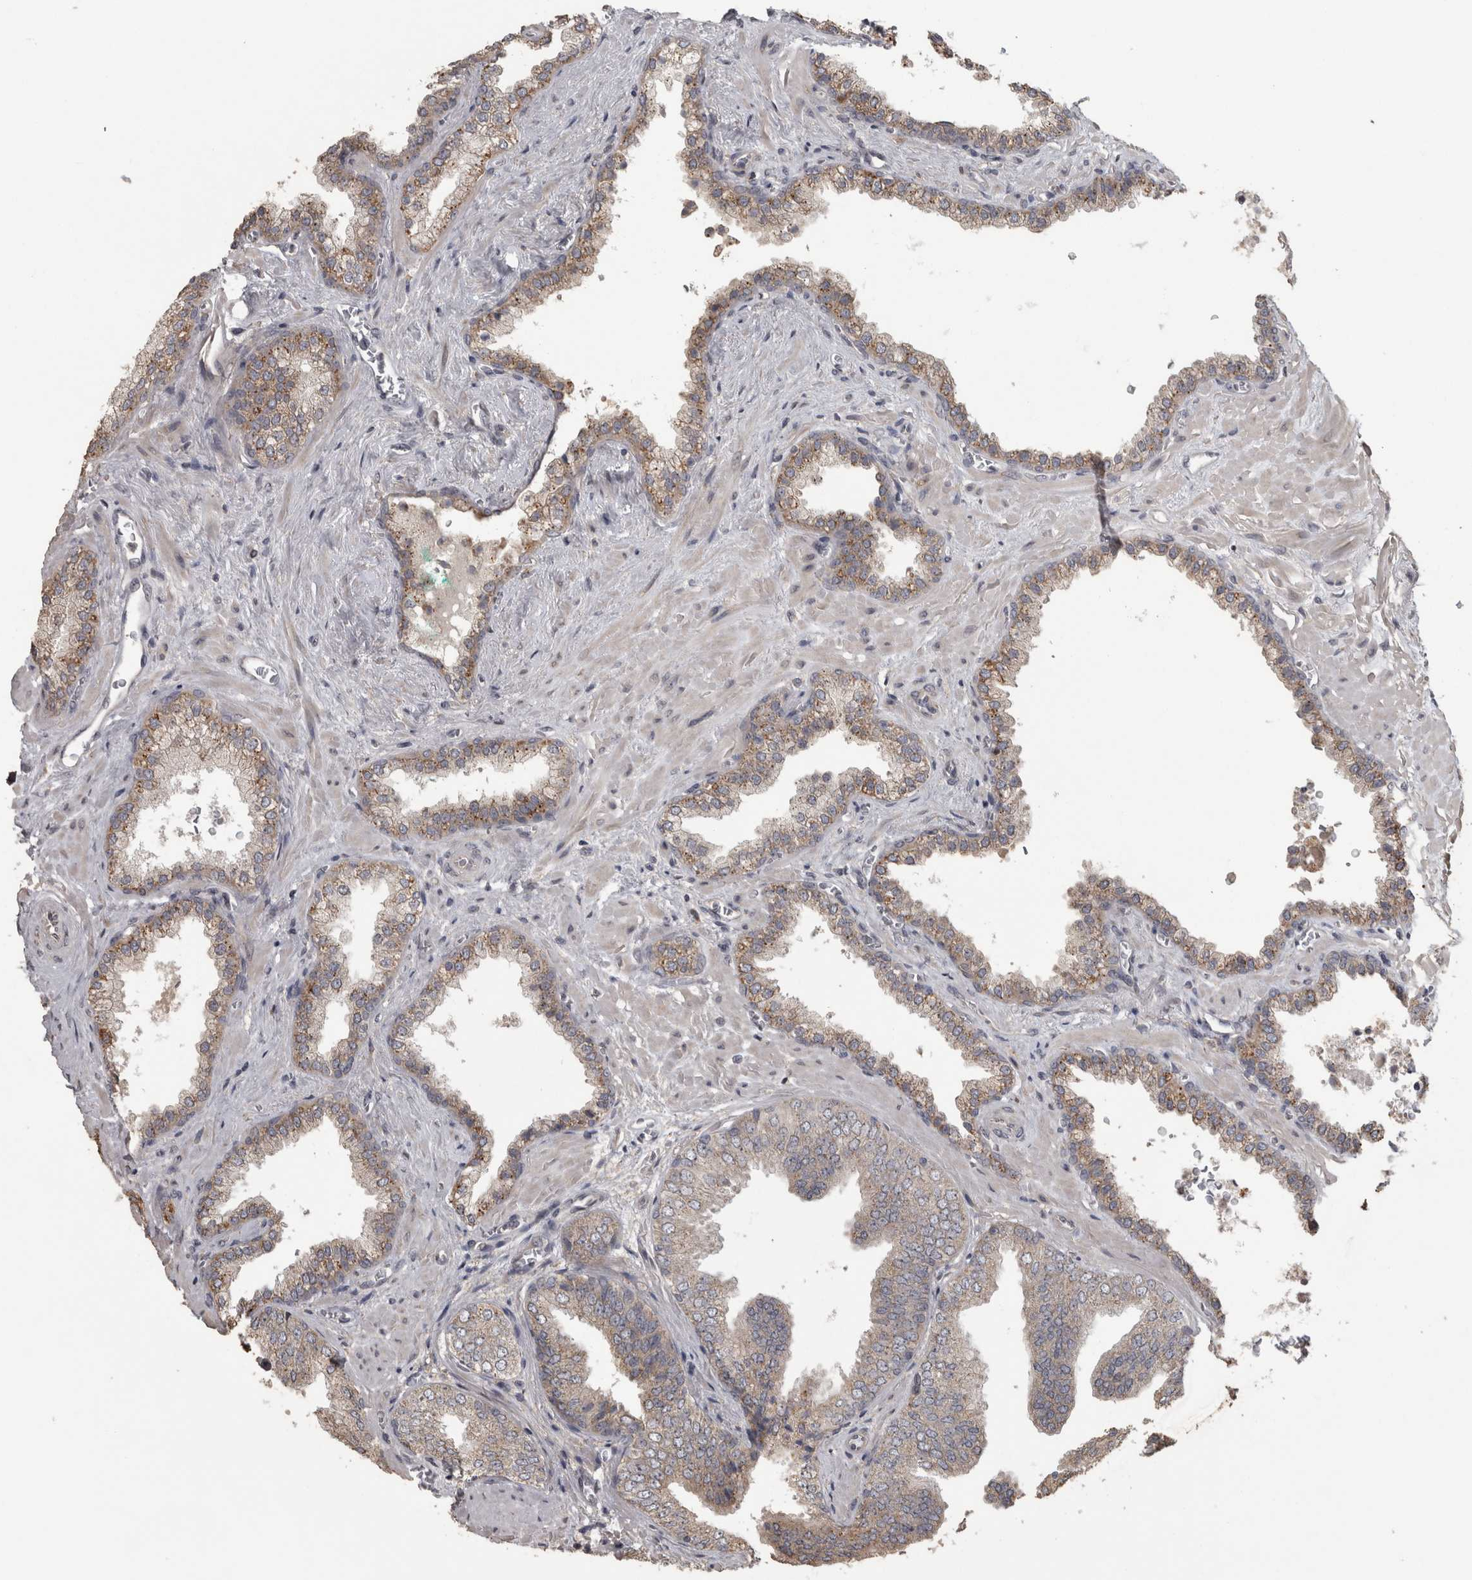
{"staining": {"intensity": "negative", "quantity": "none", "location": "none"}, "tissue": "prostate cancer", "cell_type": "Tumor cells", "image_type": "cancer", "snomed": [{"axis": "morphology", "description": "Adenocarcinoma, Low grade"}, {"axis": "topography", "description": "Prostate"}], "caption": "Tumor cells show no significant positivity in prostate cancer. Brightfield microscopy of IHC stained with DAB (3,3'-diaminobenzidine) (brown) and hematoxylin (blue), captured at high magnification.", "gene": "RAB29", "patient": {"sex": "male", "age": 71}}